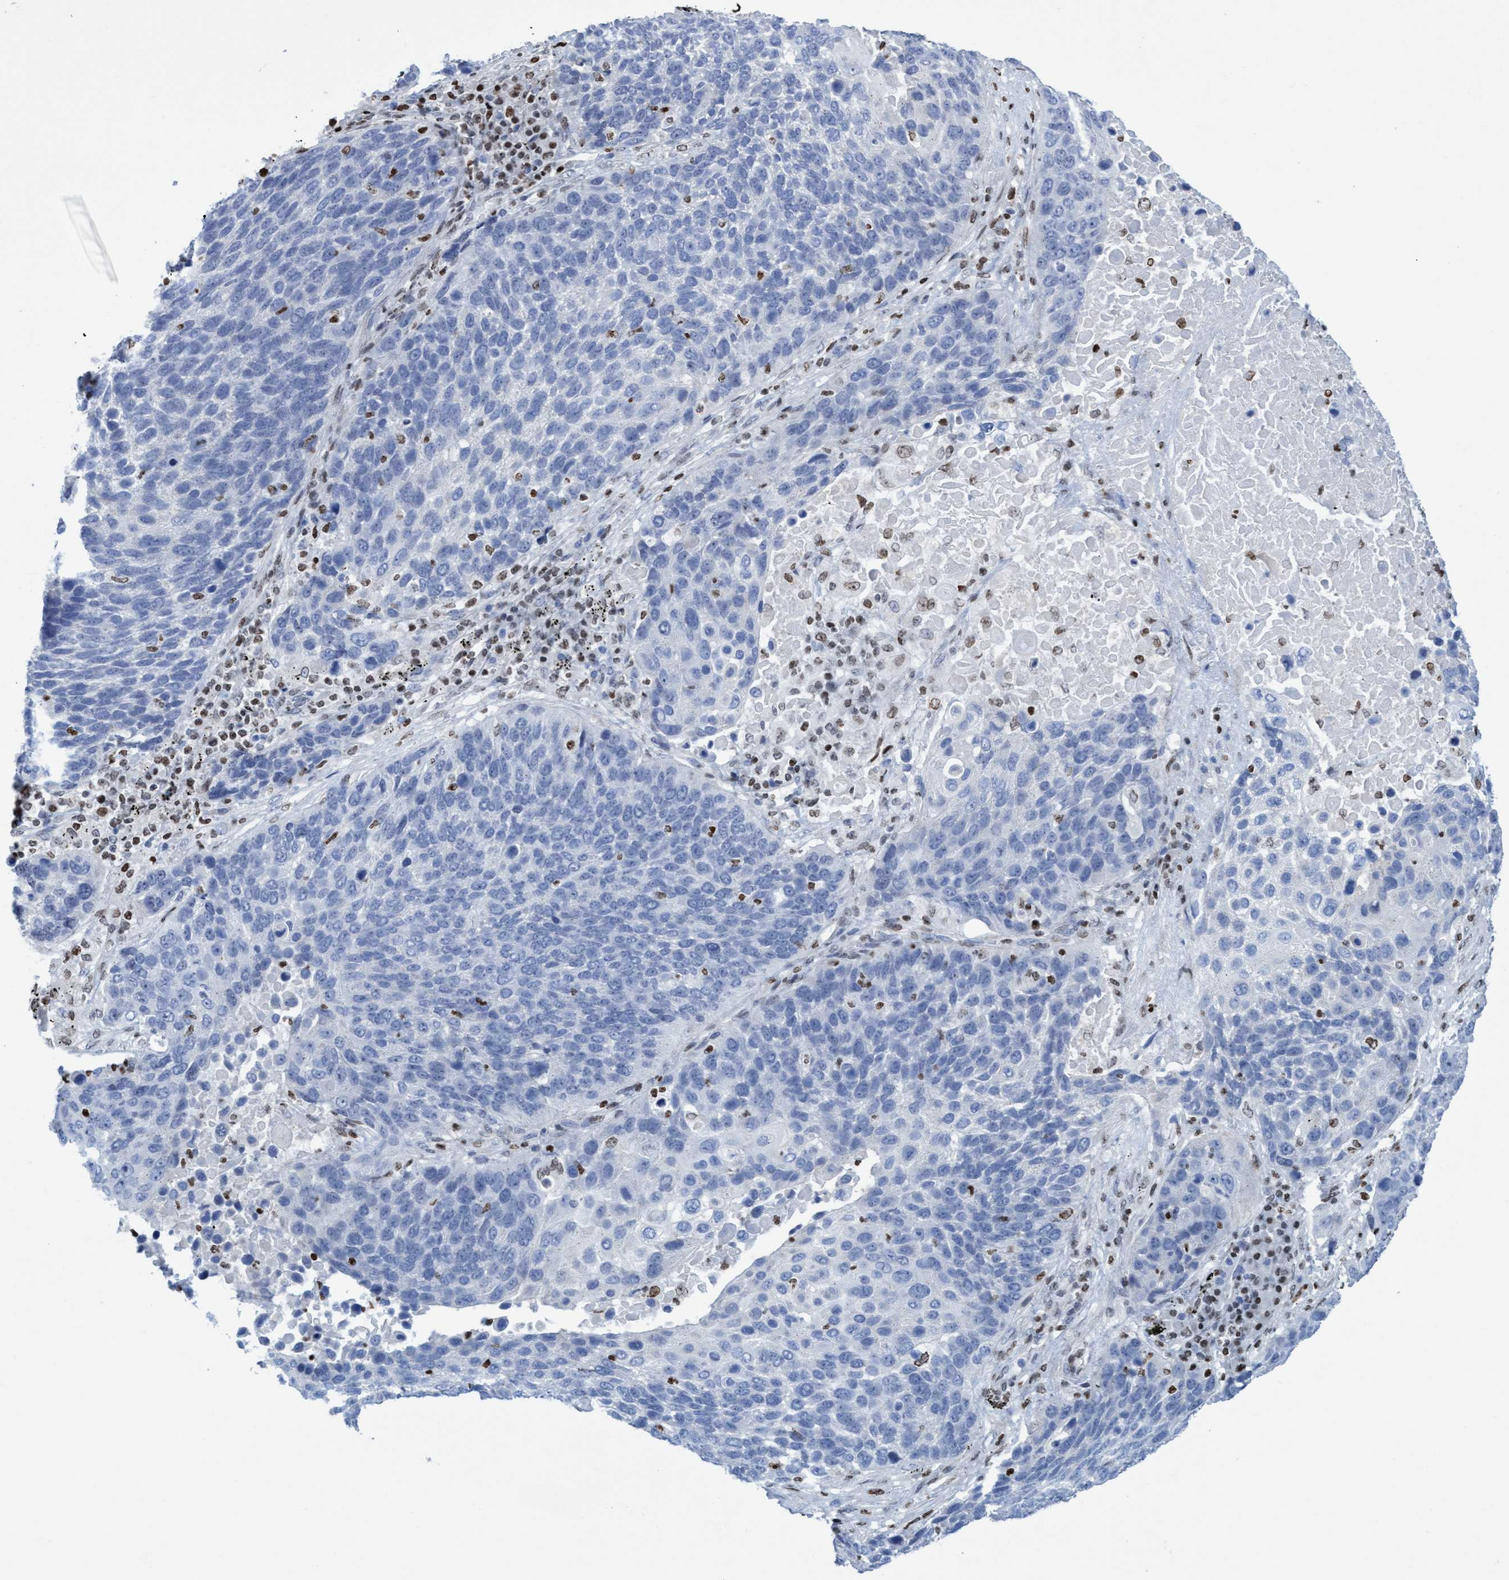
{"staining": {"intensity": "negative", "quantity": "none", "location": "none"}, "tissue": "lung cancer", "cell_type": "Tumor cells", "image_type": "cancer", "snomed": [{"axis": "morphology", "description": "Squamous cell carcinoma, NOS"}, {"axis": "topography", "description": "Lung"}], "caption": "This is an immunohistochemistry image of squamous cell carcinoma (lung). There is no positivity in tumor cells.", "gene": "CBX2", "patient": {"sex": "male", "age": 66}}